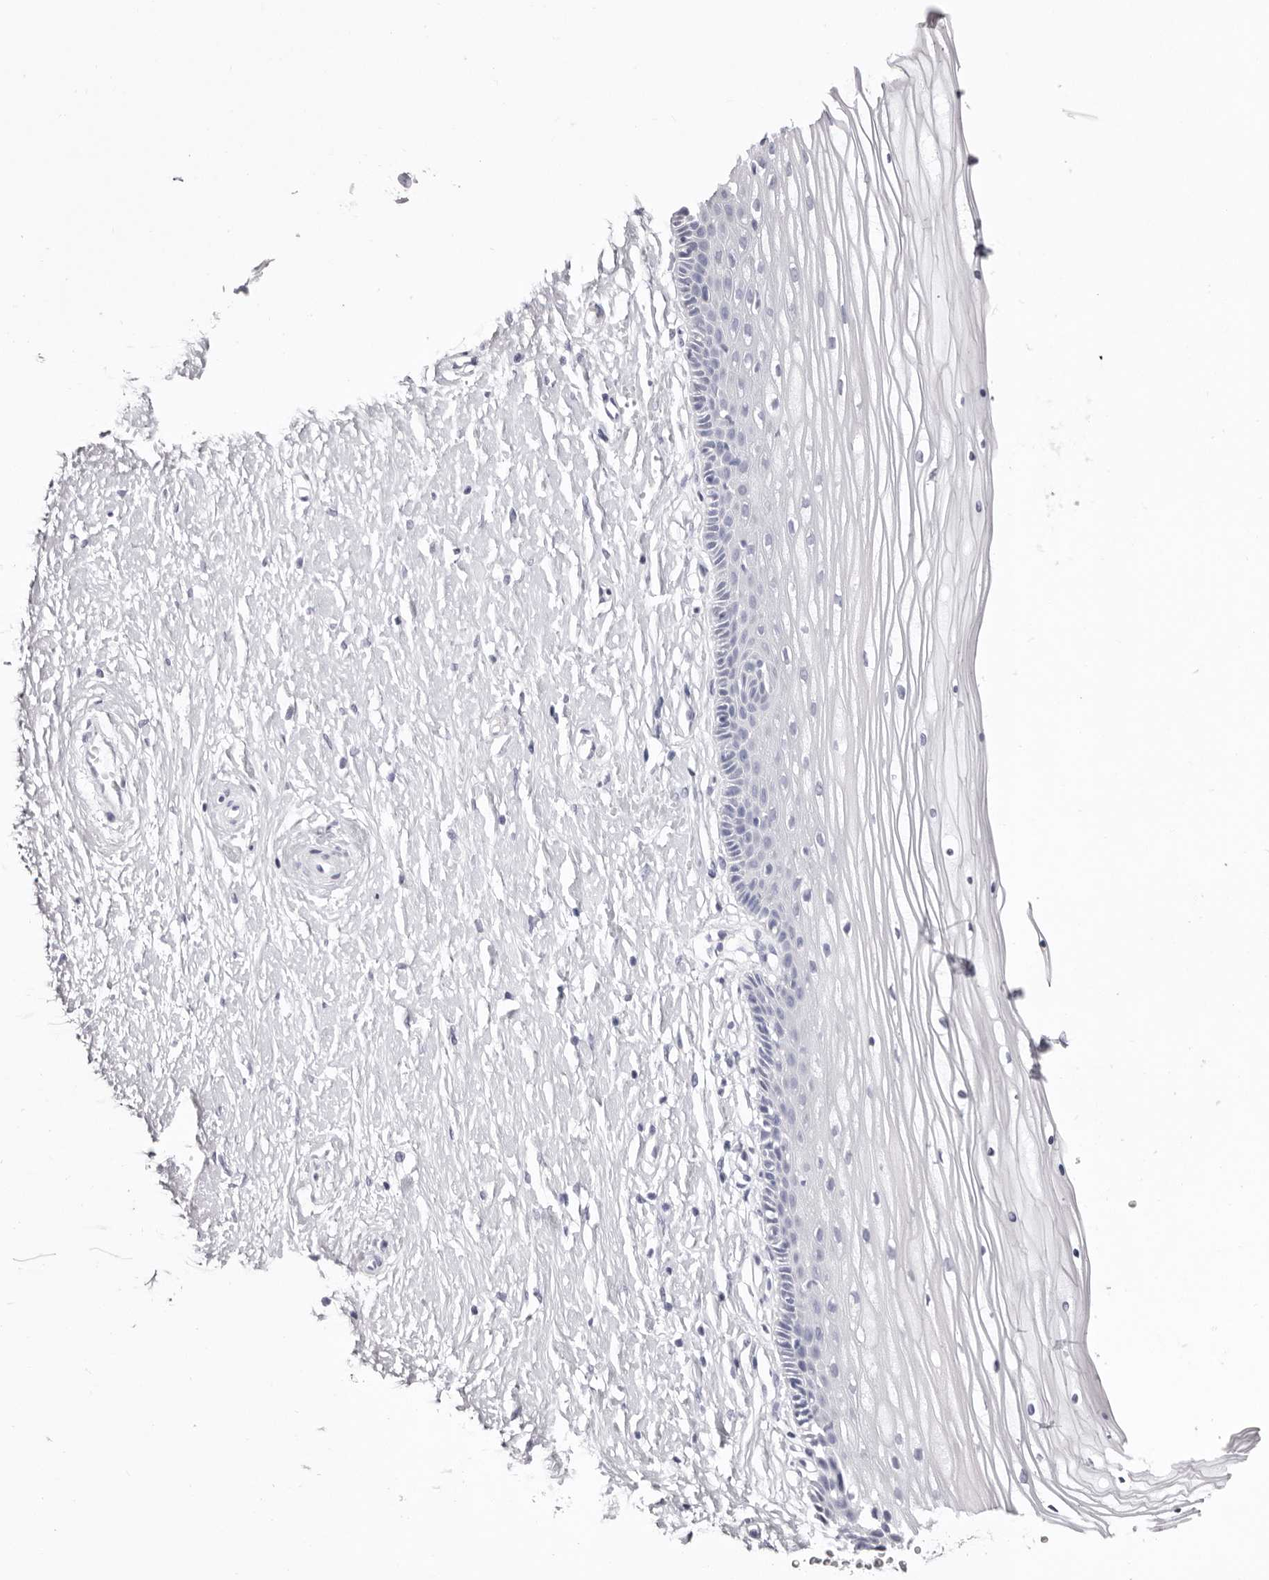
{"staining": {"intensity": "negative", "quantity": "none", "location": "none"}, "tissue": "vagina", "cell_type": "Squamous epithelial cells", "image_type": "normal", "snomed": [{"axis": "morphology", "description": "Normal tissue, NOS"}, {"axis": "topography", "description": "Vagina"}, {"axis": "topography", "description": "Cervix"}], "caption": "Immunohistochemistry photomicrograph of normal human vagina stained for a protein (brown), which displays no positivity in squamous epithelial cells. The staining was performed using DAB to visualize the protein expression in brown, while the nuclei were stained in blue with hematoxylin (Magnification: 20x).", "gene": "LPO", "patient": {"sex": "female", "age": 40}}